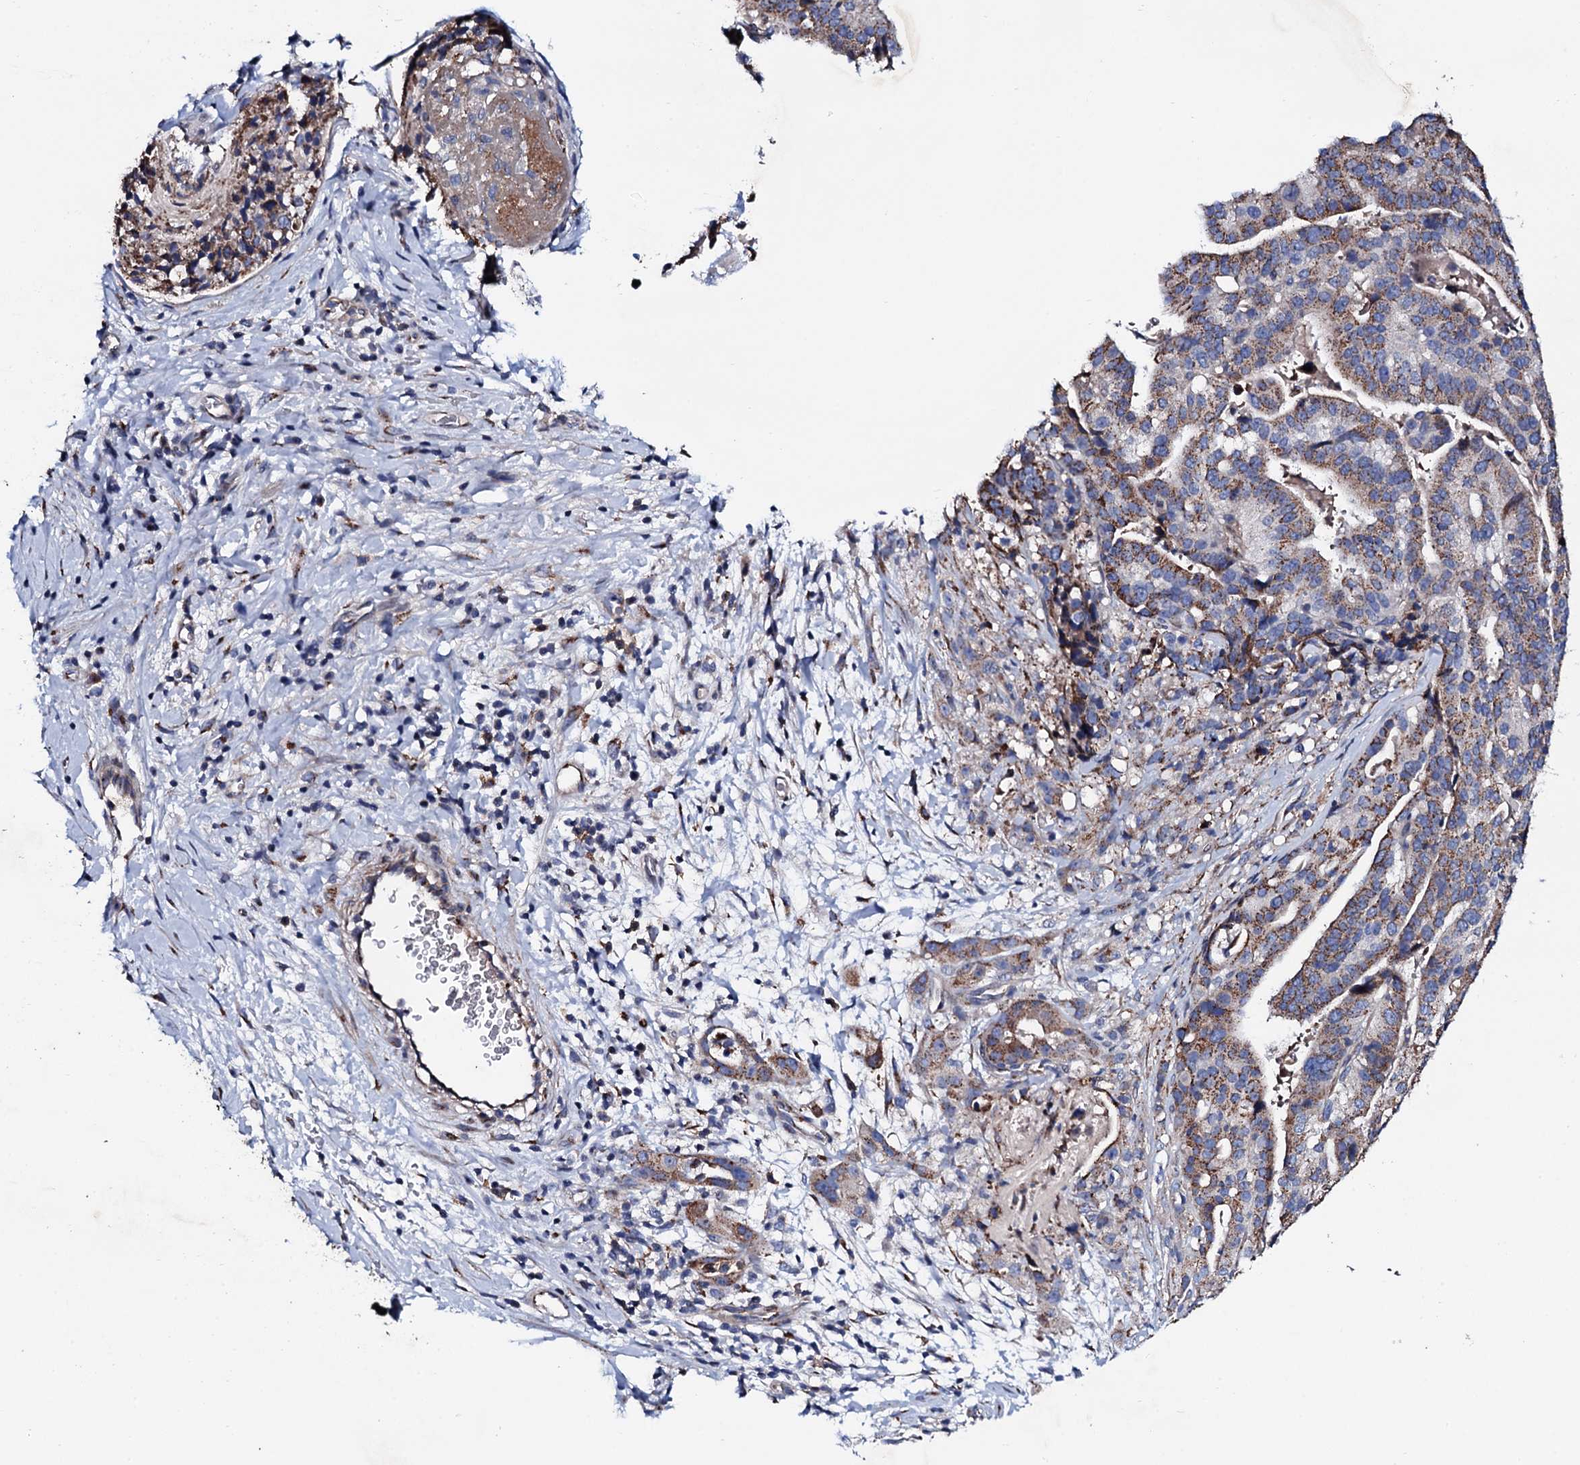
{"staining": {"intensity": "moderate", "quantity": "25%-75%", "location": "cytoplasmic/membranous"}, "tissue": "stomach cancer", "cell_type": "Tumor cells", "image_type": "cancer", "snomed": [{"axis": "morphology", "description": "Adenocarcinoma, NOS"}, {"axis": "topography", "description": "Stomach"}], "caption": "Immunohistochemistry (IHC) micrograph of stomach cancer (adenocarcinoma) stained for a protein (brown), which demonstrates medium levels of moderate cytoplasmic/membranous expression in about 25%-75% of tumor cells.", "gene": "PLET1", "patient": {"sex": "male", "age": 48}}